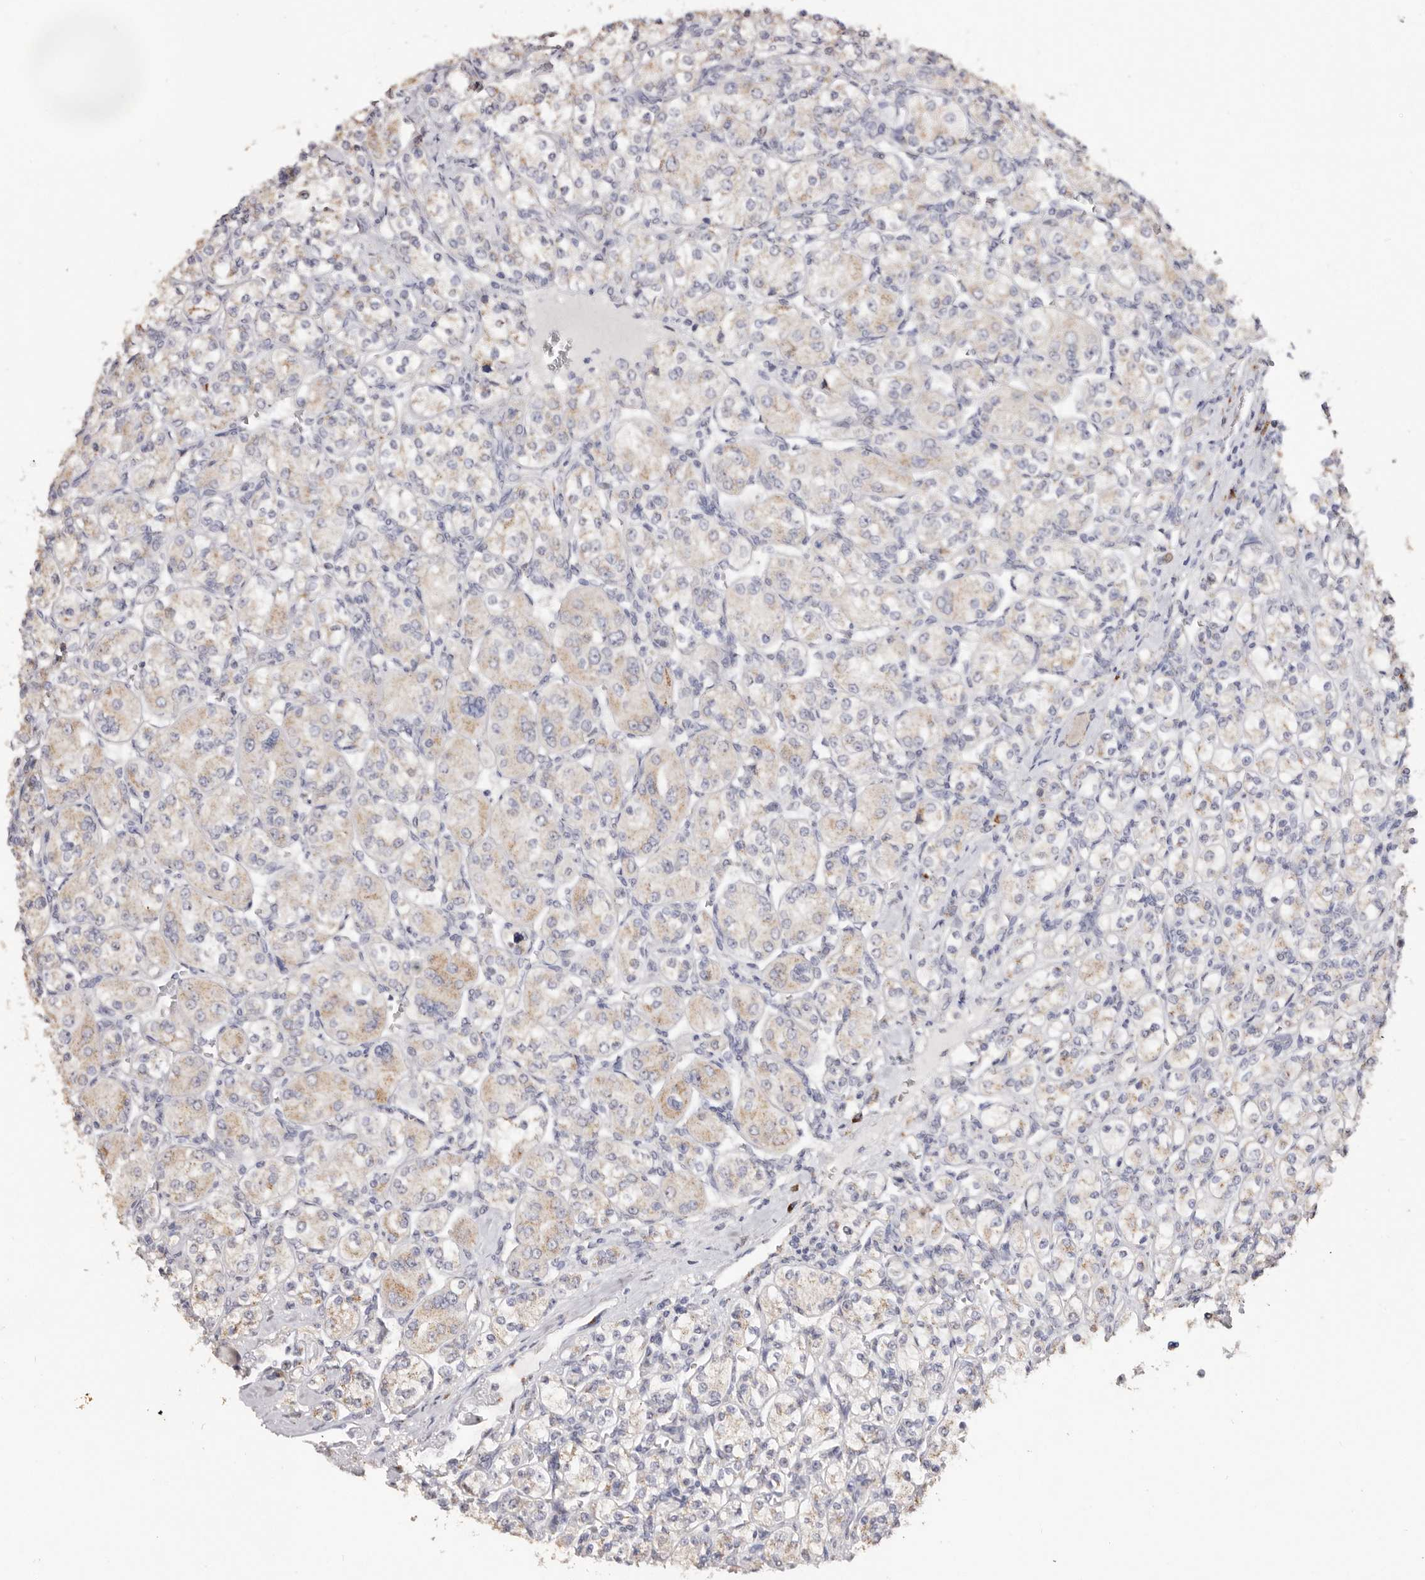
{"staining": {"intensity": "weak", "quantity": "25%-75%", "location": "cytoplasmic/membranous"}, "tissue": "renal cancer", "cell_type": "Tumor cells", "image_type": "cancer", "snomed": [{"axis": "morphology", "description": "Adenocarcinoma, NOS"}, {"axis": "topography", "description": "Kidney"}], "caption": "A brown stain highlights weak cytoplasmic/membranous staining of a protein in renal cancer (adenocarcinoma) tumor cells.", "gene": "LGALS7B", "patient": {"sex": "male", "age": 77}}